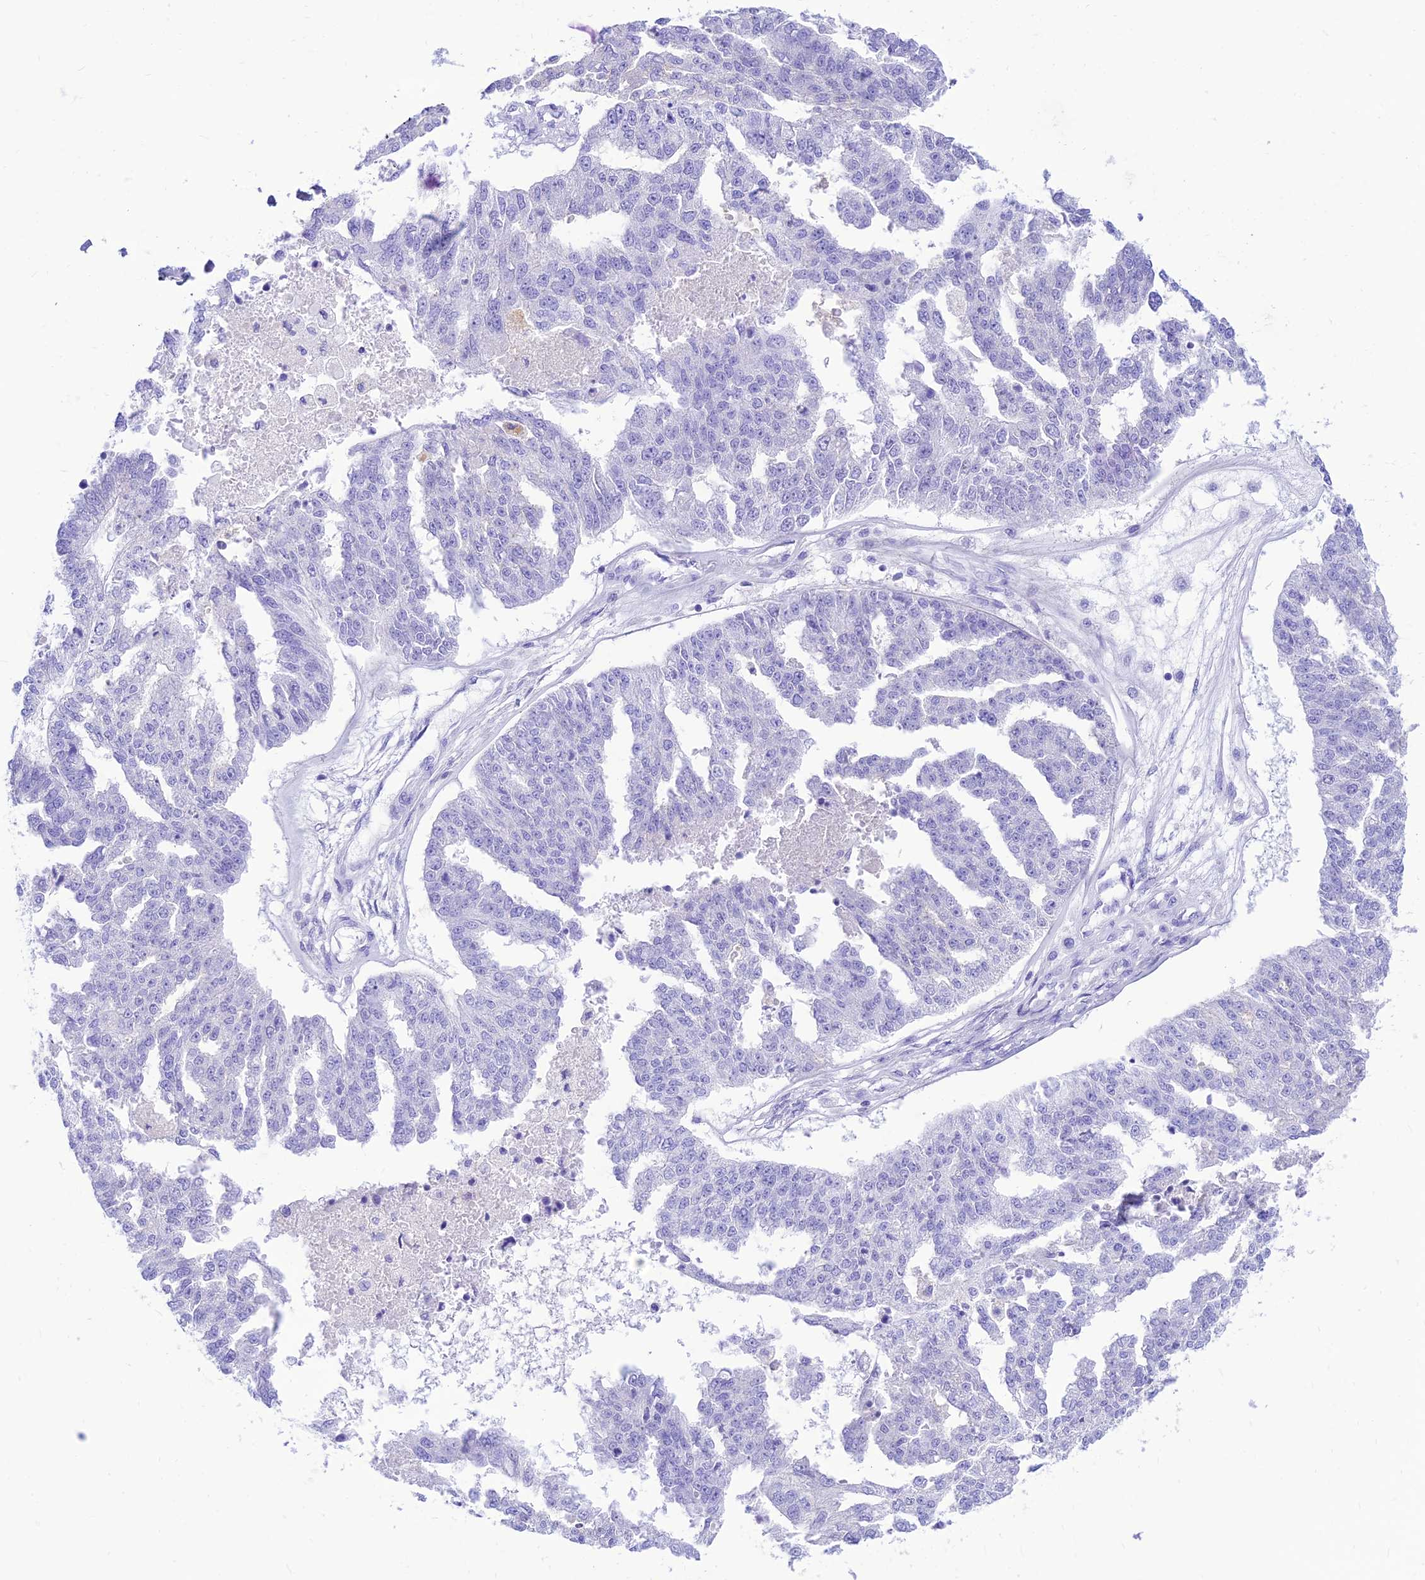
{"staining": {"intensity": "negative", "quantity": "none", "location": "none"}, "tissue": "ovarian cancer", "cell_type": "Tumor cells", "image_type": "cancer", "snomed": [{"axis": "morphology", "description": "Cystadenocarcinoma, serous, NOS"}, {"axis": "topography", "description": "Ovary"}], "caption": "Ovarian serous cystadenocarcinoma was stained to show a protein in brown. There is no significant positivity in tumor cells.", "gene": "PRNP", "patient": {"sex": "female", "age": 58}}